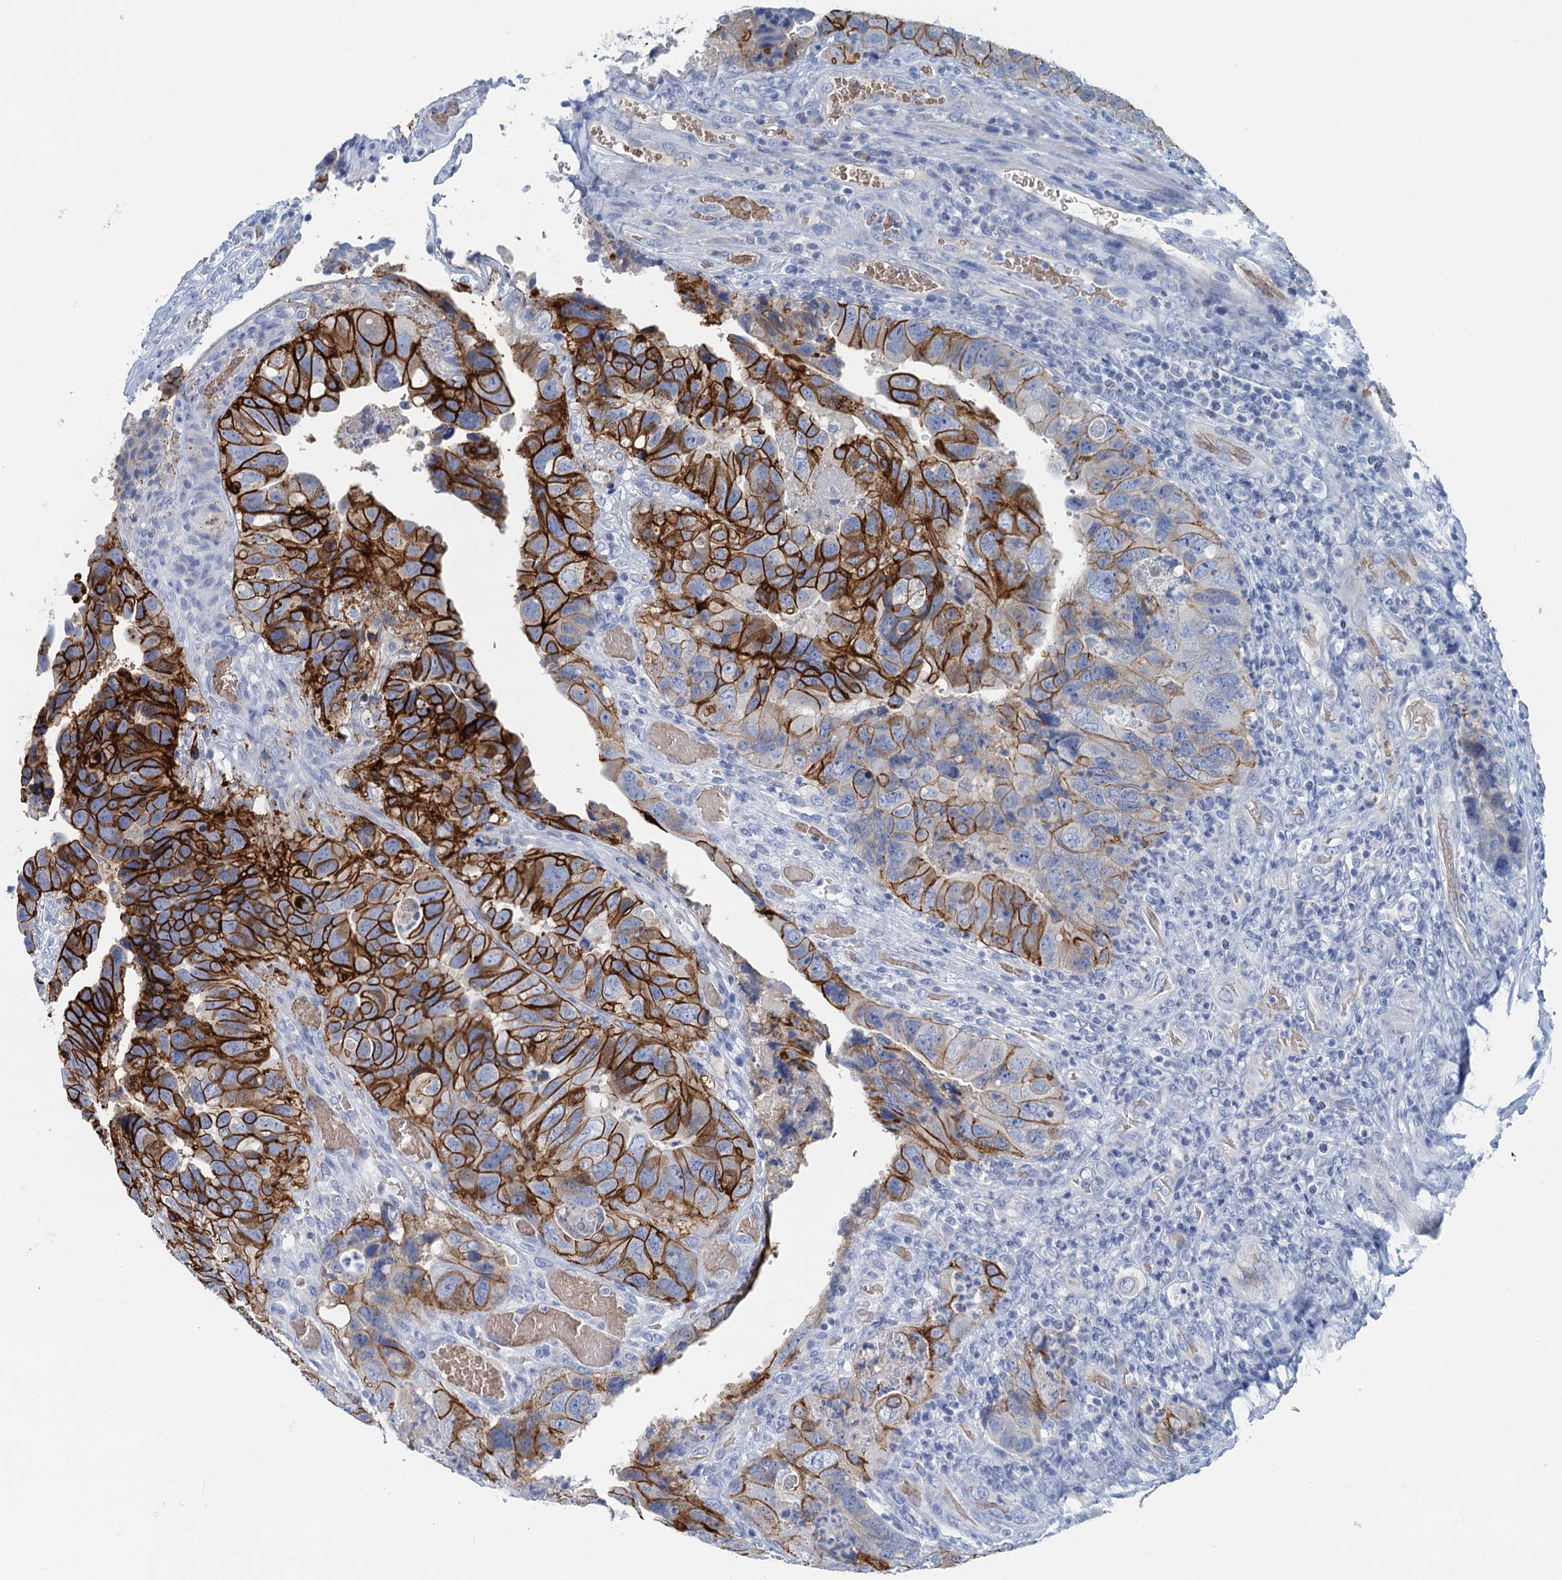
{"staining": {"intensity": "strong", "quantity": "25%-75%", "location": "cytoplasmic/membranous"}, "tissue": "colorectal cancer", "cell_type": "Tumor cells", "image_type": "cancer", "snomed": [{"axis": "morphology", "description": "Adenocarcinoma, NOS"}, {"axis": "topography", "description": "Rectum"}], "caption": "Immunohistochemistry (IHC) of adenocarcinoma (colorectal) shows high levels of strong cytoplasmic/membranous expression in approximately 25%-75% of tumor cells.", "gene": "MYADML2", "patient": {"sex": "male", "age": 63}}